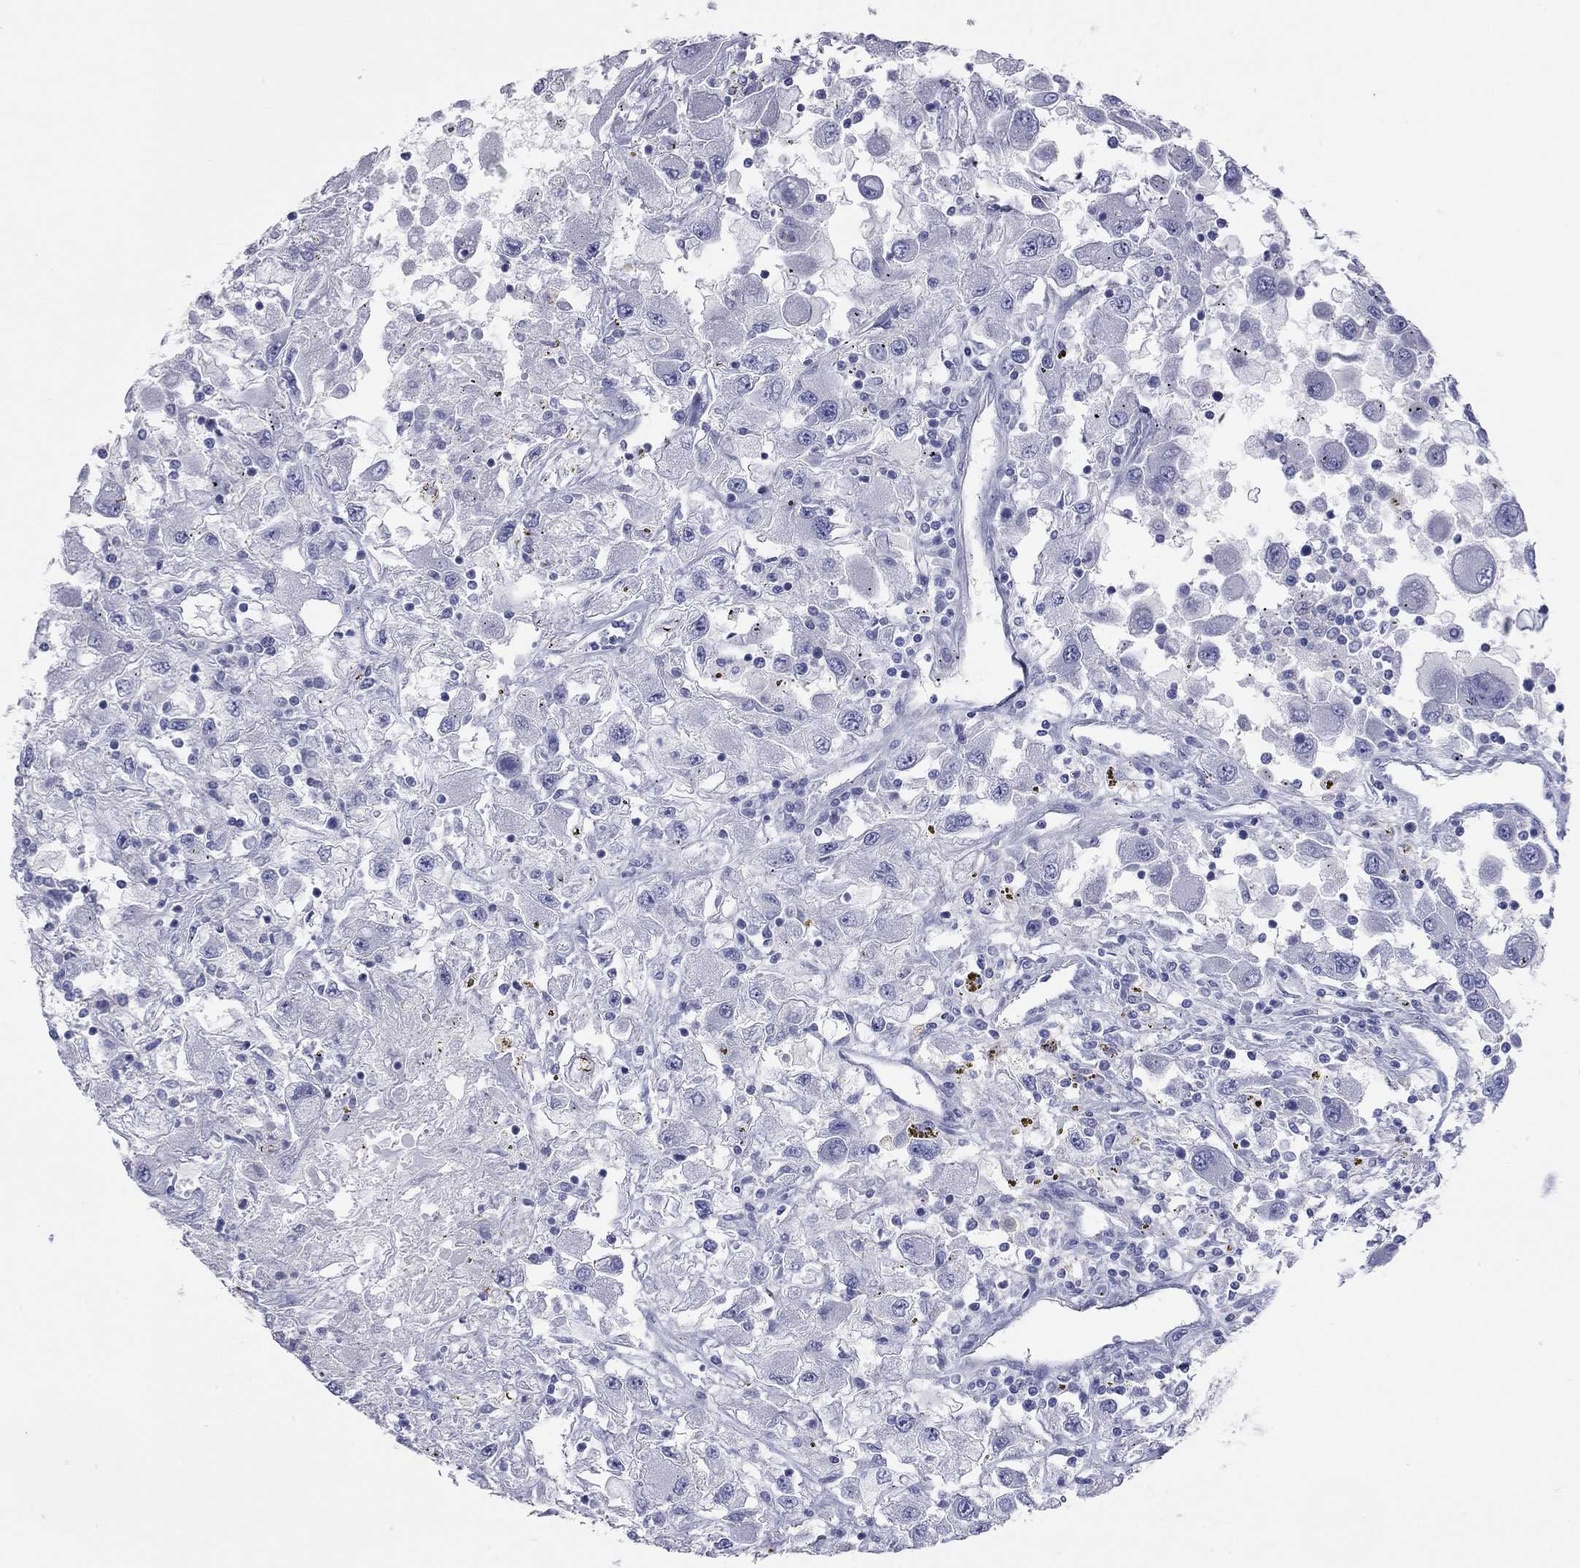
{"staining": {"intensity": "negative", "quantity": "none", "location": "none"}, "tissue": "renal cancer", "cell_type": "Tumor cells", "image_type": "cancer", "snomed": [{"axis": "morphology", "description": "Adenocarcinoma, NOS"}, {"axis": "topography", "description": "Kidney"}], "caption": "Tumor cells show no significant protein staining in renal adenocarcinoma.", "gene": "ACTL7B", "patient": {"sex": "female", "age": 67}}